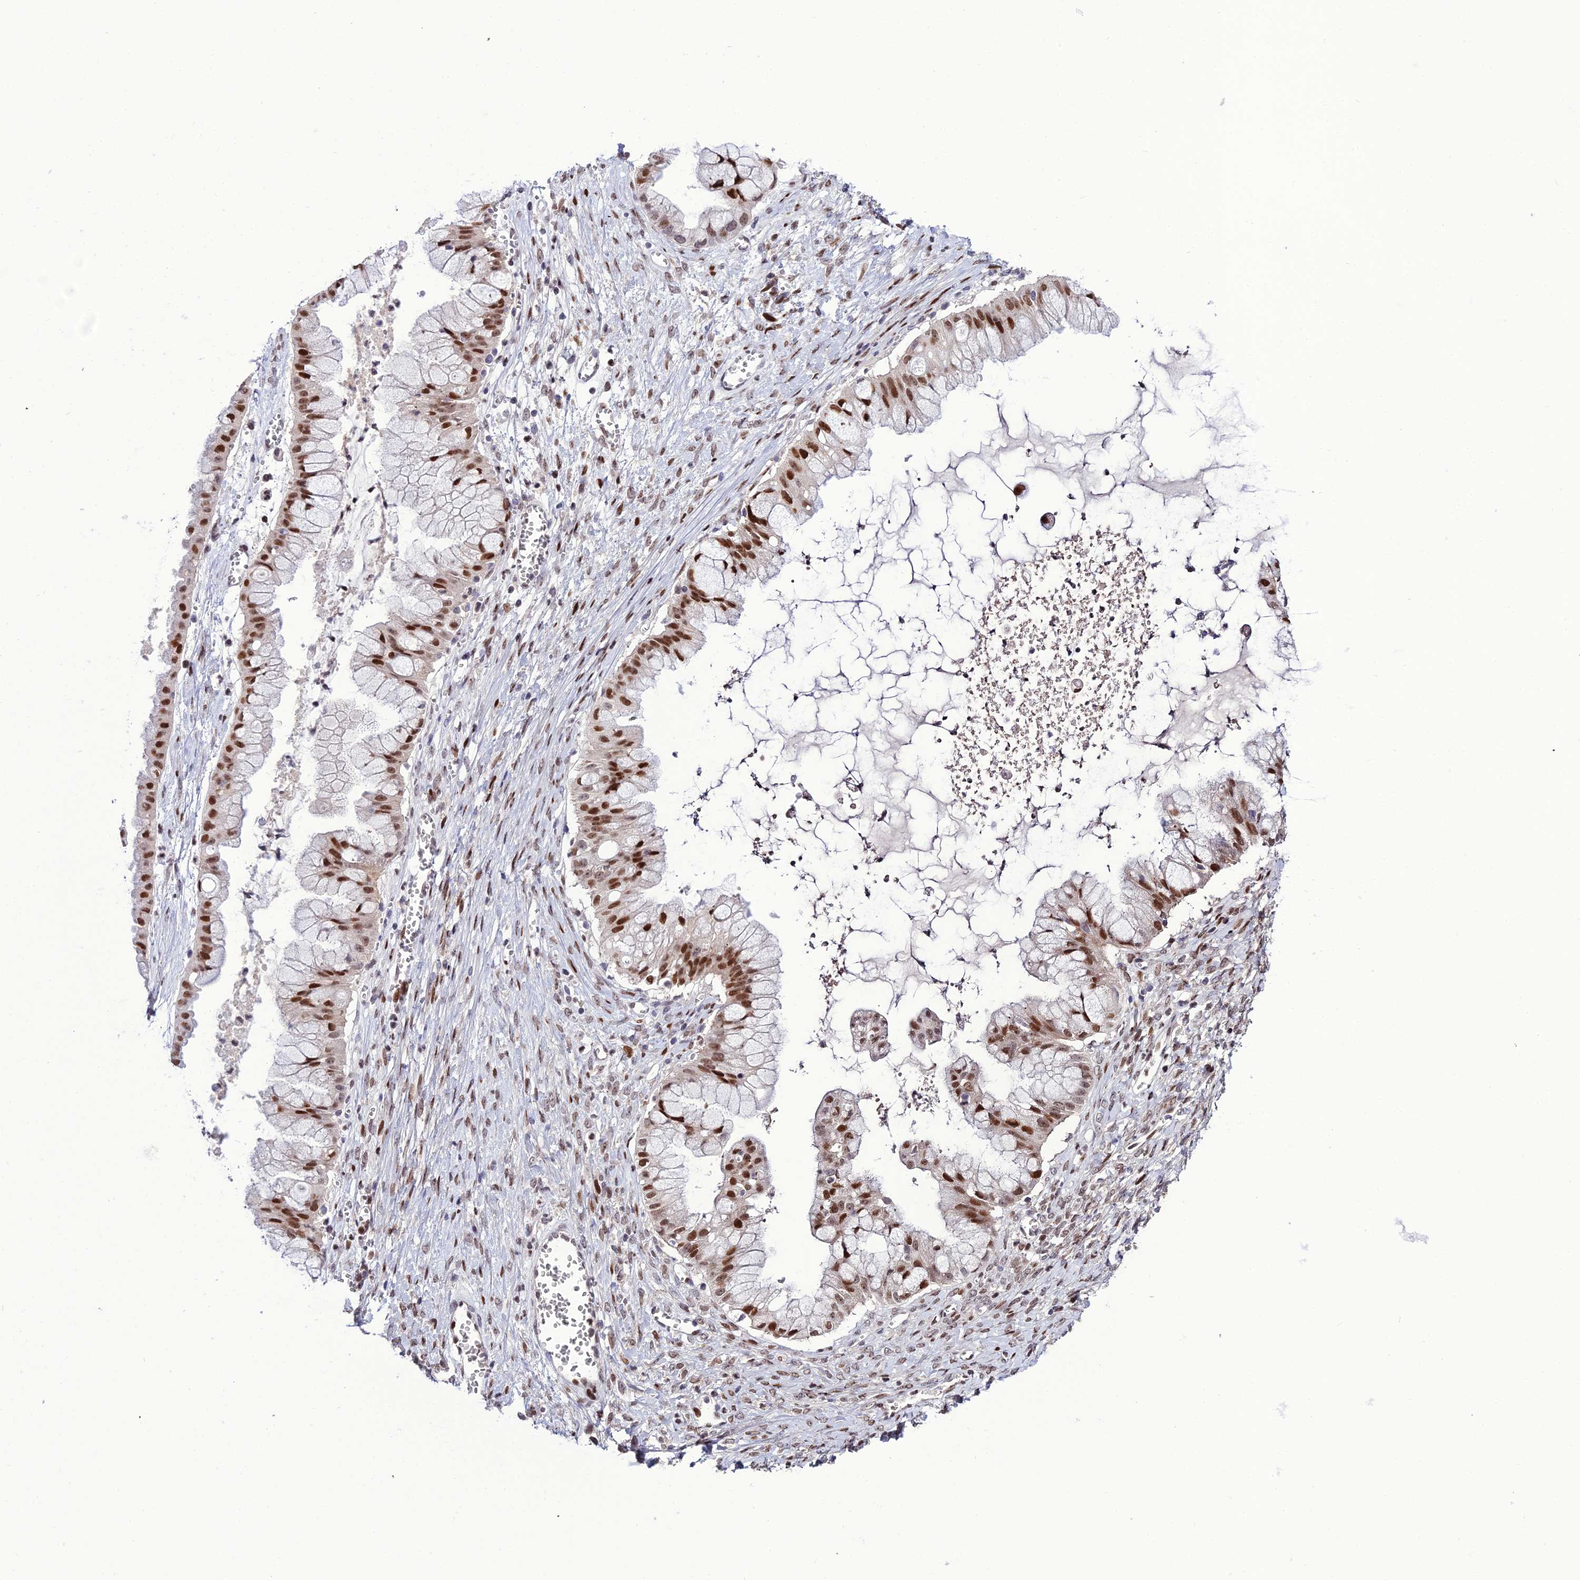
{"staining": {"intensity": "strong", "quantity": "25%-75%", "location": "nuclear"}, "tissue": "ovarian cancer", "cell_type": "Tumor cells", "image_type": "cancer", "snomed": [{"axis": "morphology", "description": "Cystadenocarcinoma, mucinous, NOS"}, {"axis": "topography", "description": "Ovary"}], "caption": "This micrograph displays IHC staining of mucinous cystadenocarcinoma (ovarian), with high strong nuclear expression in about 25%-75% of tumor cells.", "gene": "ZNF707", "patient": {"sex": "female", "age": 70}}